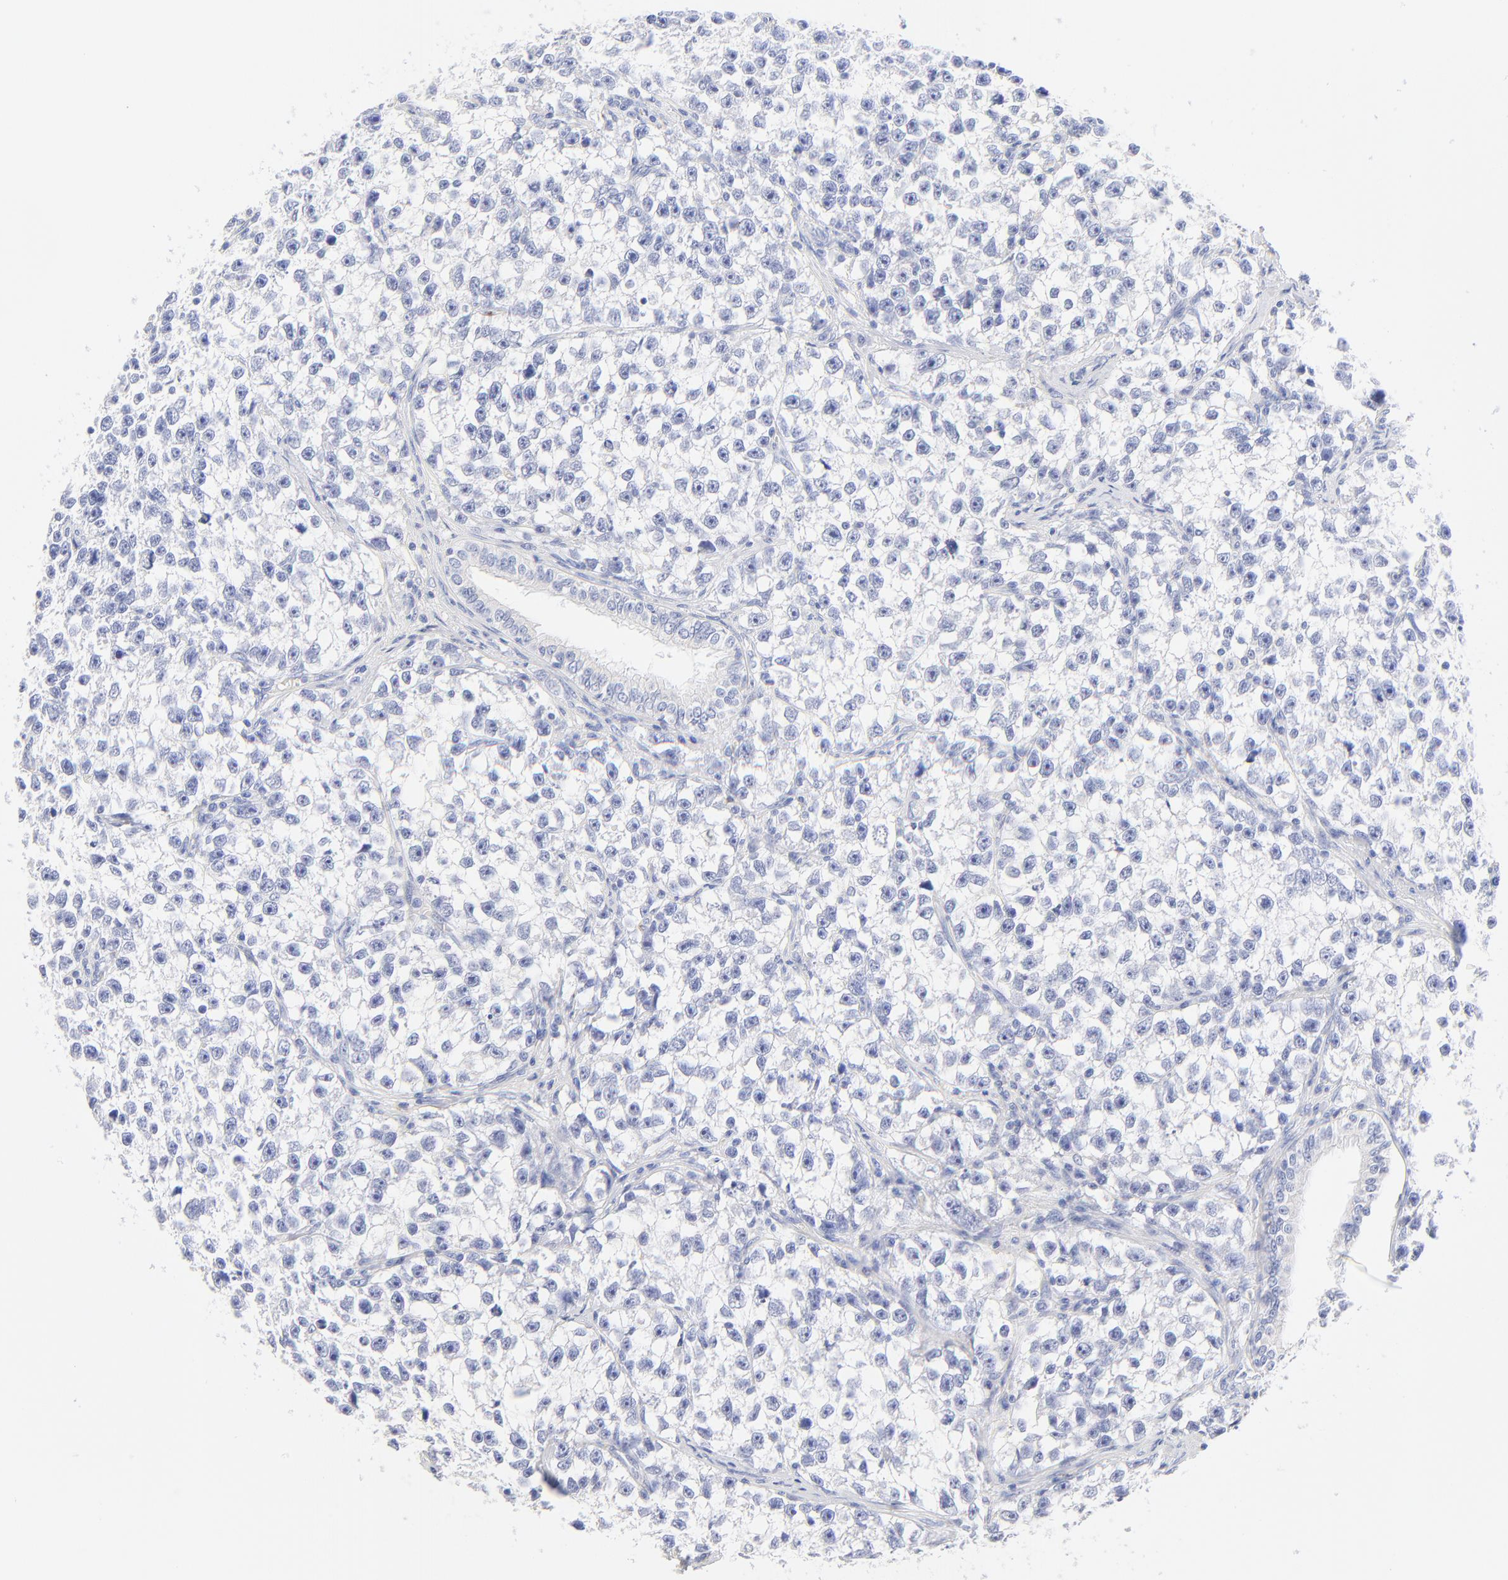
{"staining": {"intensity": "negative", "quantity": "none", "location": "none"}, "tissue": "testis cancer", "cell_type": "Tumor cells", "image_type": "cancer", "snomed": [{"axis": "morphology", "description": "Seminoma, NOS"}, {"axis": "morphology", "description": "Carcinoma, Embryonal, NOS"}, {"axis": "topography", "description": "Testis"}], "caption": "DAB immunohistochemical staining of human testis cancer (embryonal carcinoma) exhibits no significant staining in tumor cells. The staining was performed using DAB to visualize the protein expression in brown, while the nuclei were stained in blue with hematoxylin (Magnification: 20x).", "gene": "SULT4A1", "patient": {"sex": "male", "age": 30}}